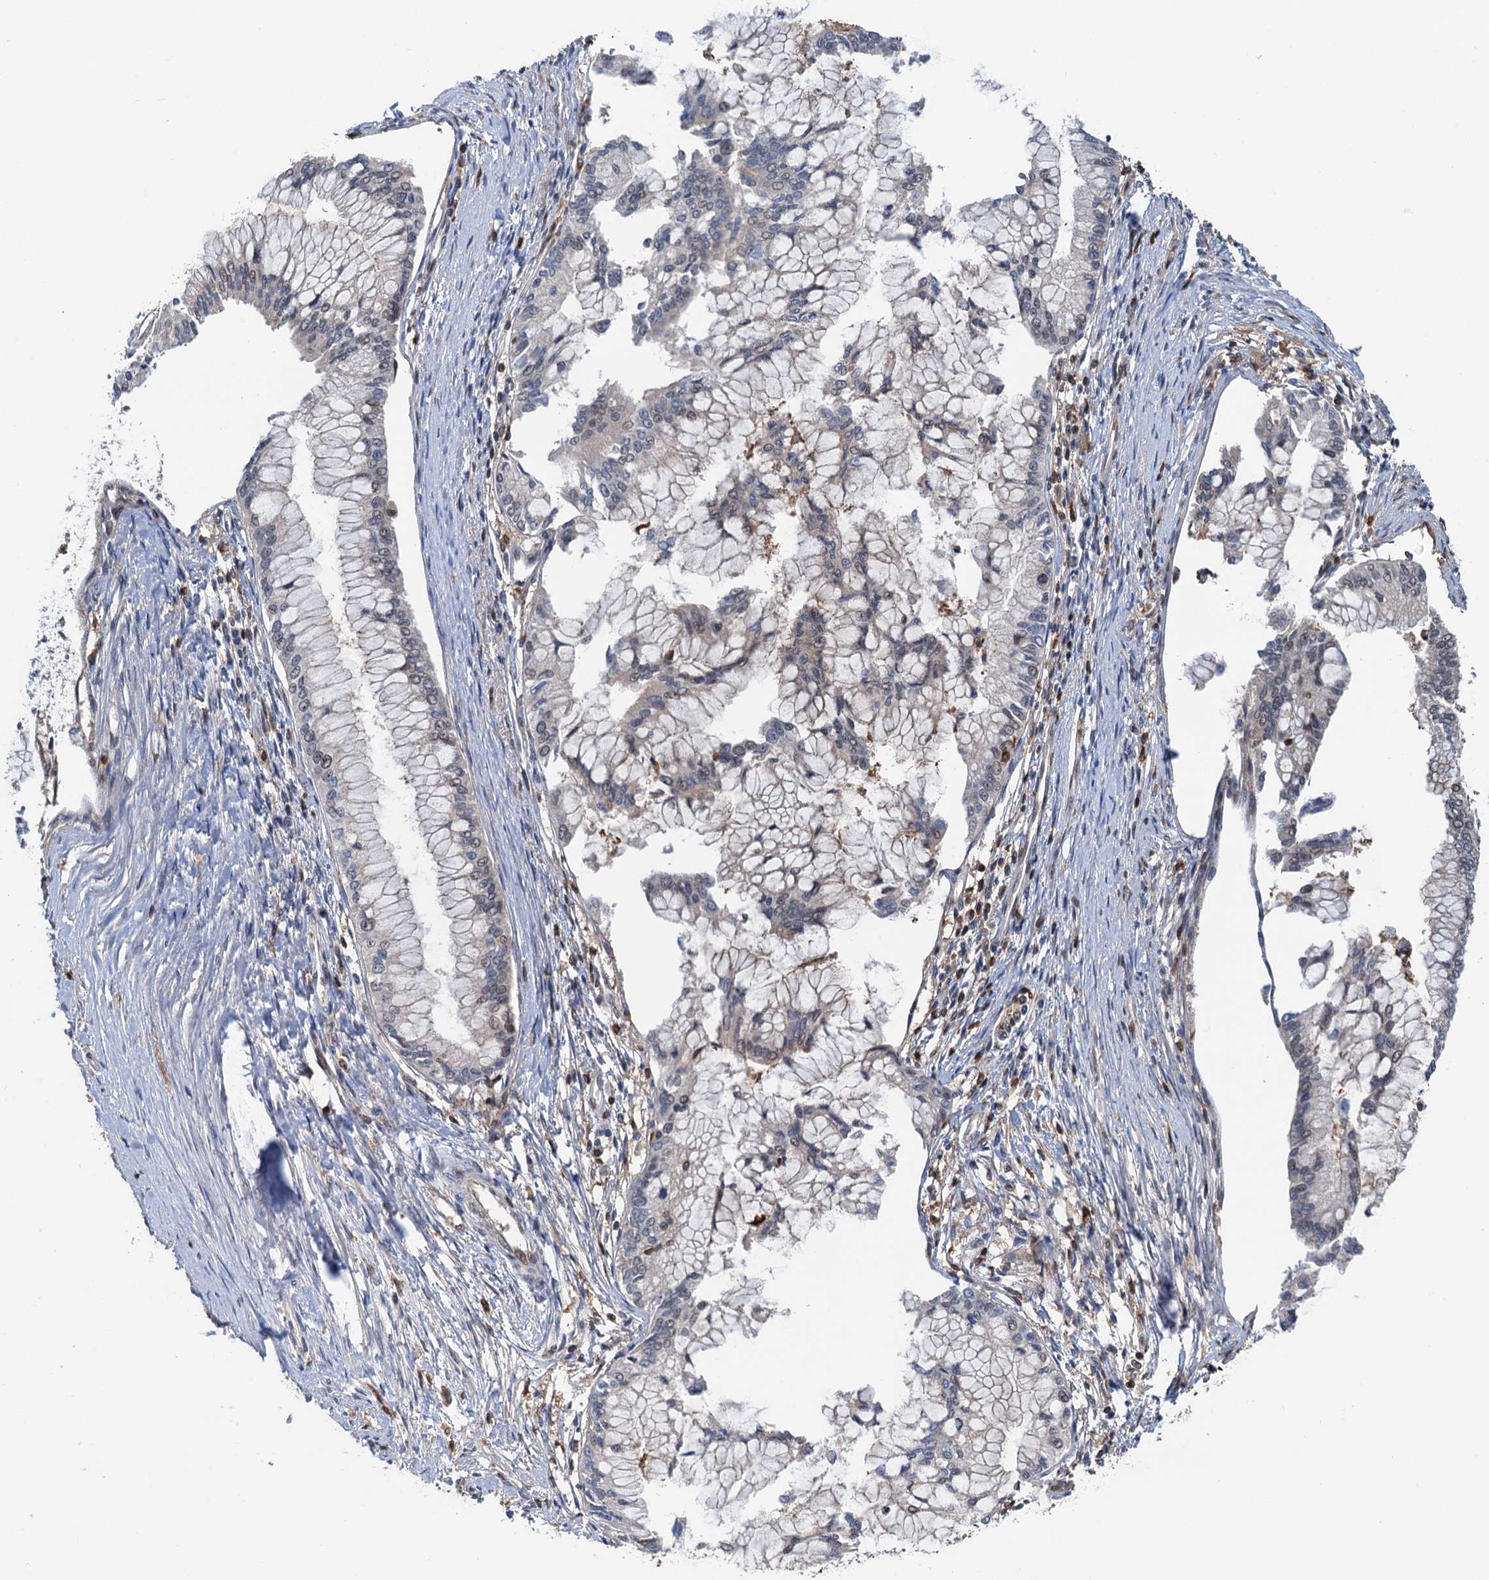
{"staining": {"intensity": "weak", "quantity": "<25%", "location": "nuclear"}, "tissue": "pancreatic cancer", "cell_type": "Tumor cells", "image_type": "cancer", "snomed": [{"axis": "morphology", "description": "Adenocarcinoma, NOS"}, {"axis": "topography", "description": "Pancreas"}], "caption": "High magnification brightfield microscopy of adenocarcinoma (pancreatic) stained with DAB (brown) and counterstained with hematoxylin (blue): tumor cells show no significant expression. The staining was performed using DAB to visualize the protein expression in brown, while the nuclei were stained in blue with hematoxylin (Magnification: 20x).", "gene": "ZNF609", "patient": {"sex": "male", "age": 46}}